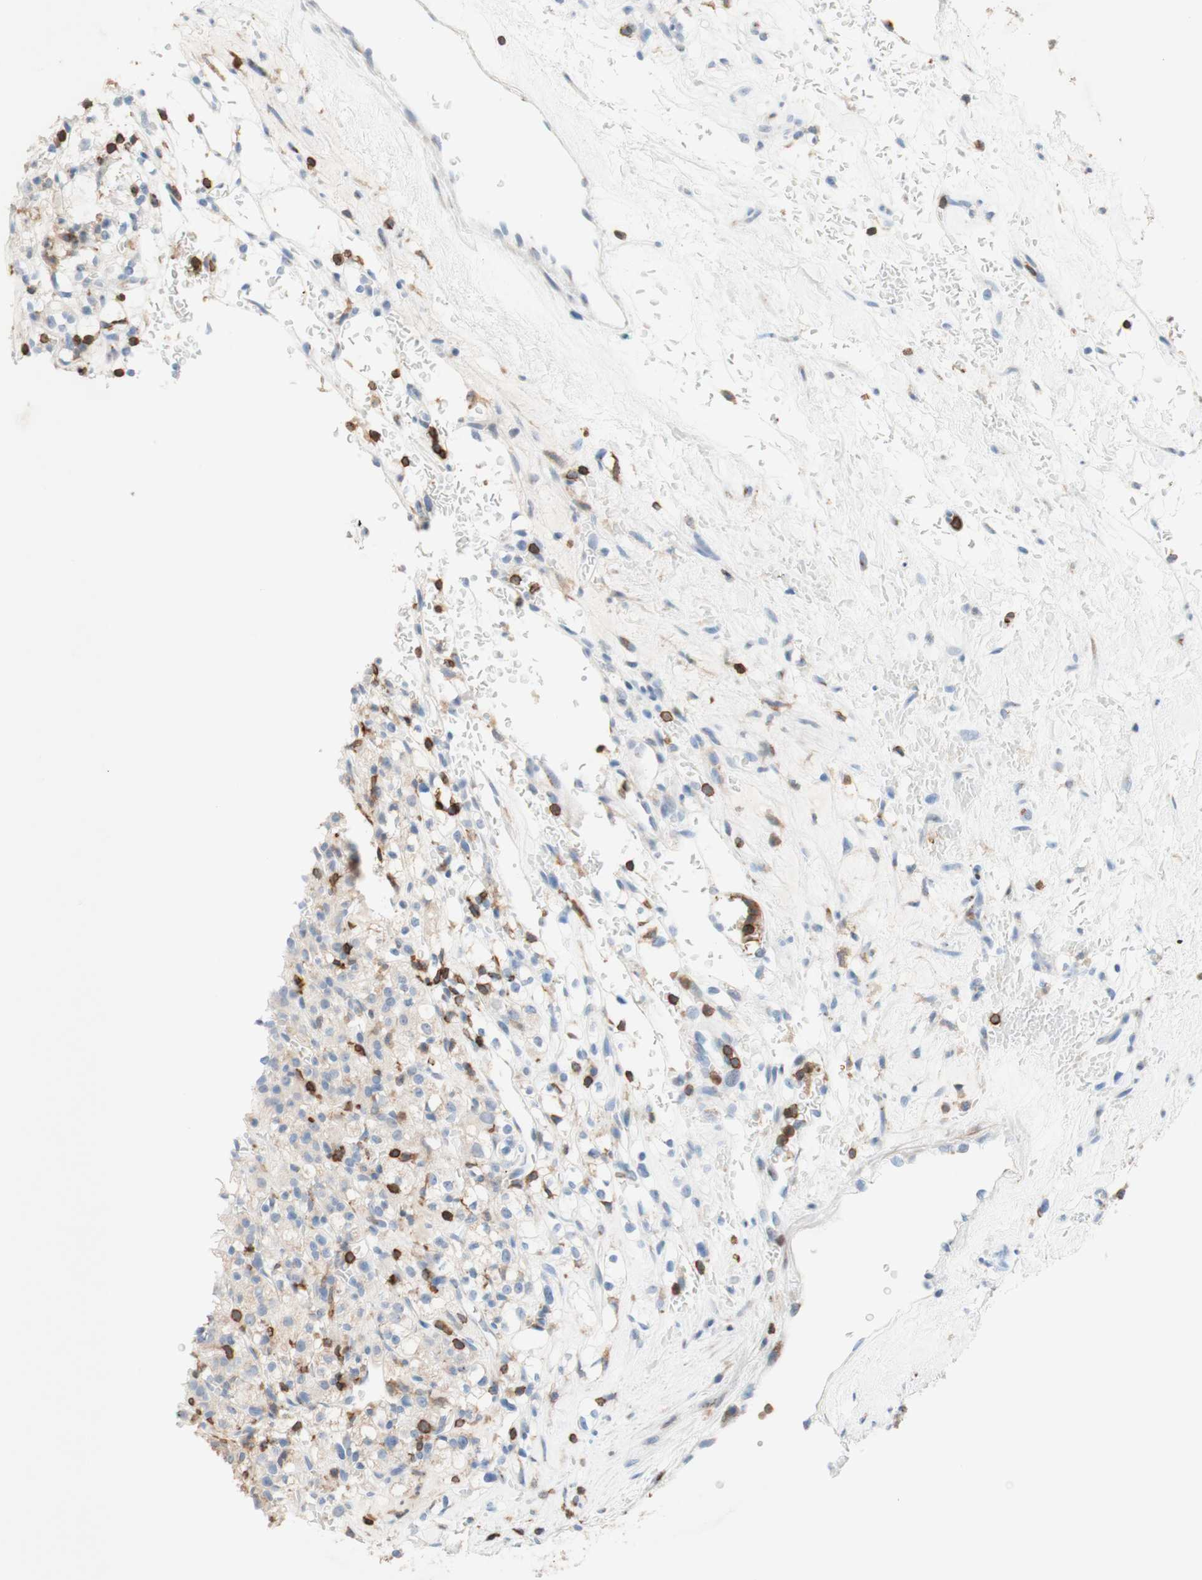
{"staining": {"intensity": "weak", "quantity": "25%-75%", "location": "cytoplasmic/membranous"}, "tissue": "renal cancer", "cell_type": "Tumor cells", "image_type": "cancer", "snomed": [{"axis": "morphology", "description": "Normal tissue, NOS"}, {"axis": "morphology", "description": "Adenocarcinoma, NOS"}, {"axis": "topography", "description": "Kidney"}], "caption": "A high-resolution photomicrograph shows IHC staining of renal cancer (adenocarcinoma), which exhibits weak cytoplasmic/membranous staining in about 25%-75% of tumor cells. The staining was performed using DAB (3,3'-diaminobenzidine), with brown indicating positive protein expression. Nuclei are stained blue with hematoxylin.", "gene": "SPINK6", "patient": {"sex": "female", "age": 72}}